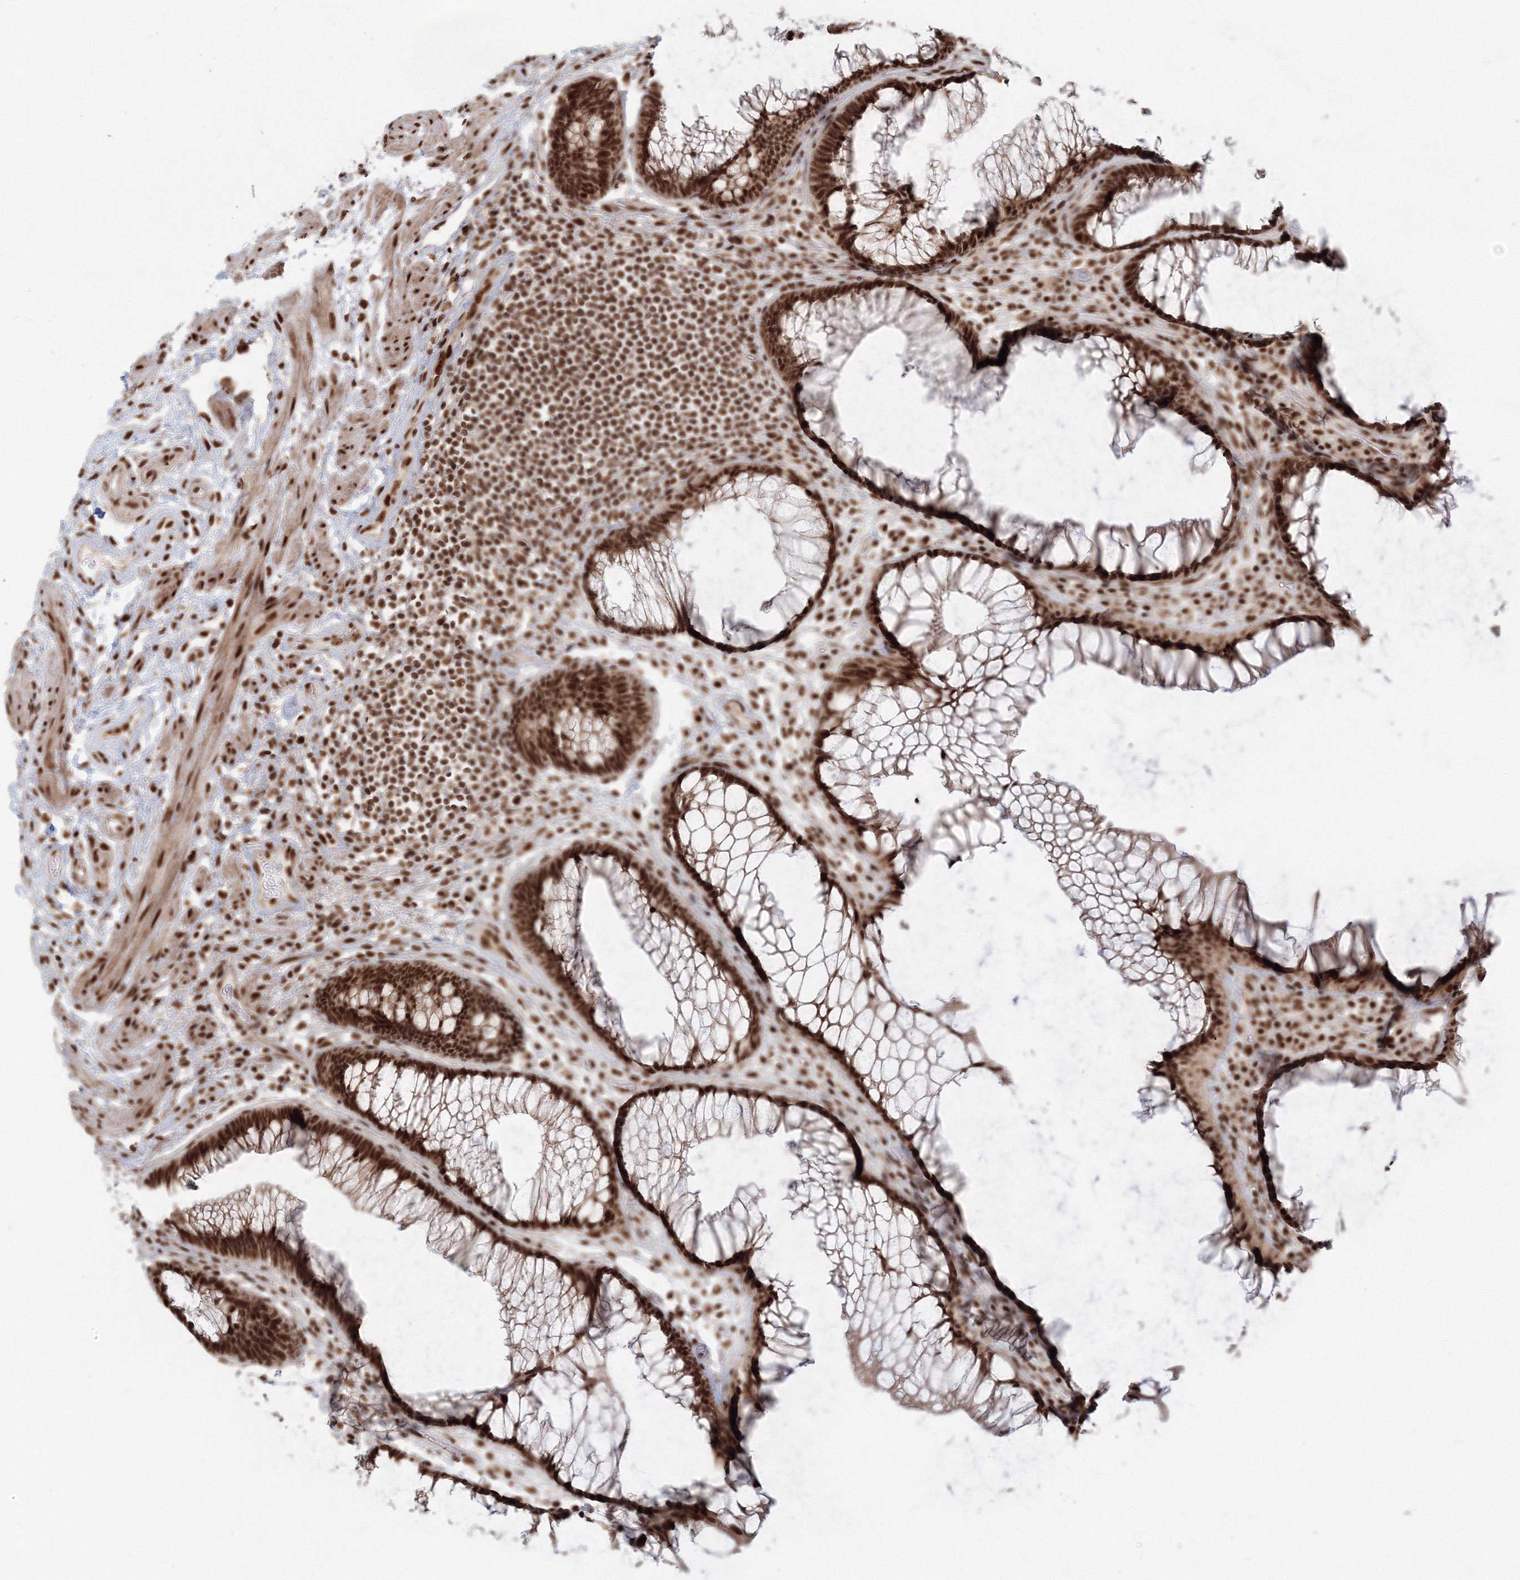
{"staining": {"intensity": "strong", "quantity": ">75%", "location": "nuclear"}, "tissue": "rectum", "cell_type": "Glandular cells", "image_type": "normal", "snomed": [{"axis": "morphology", "description": "Normal tissue, NOS"}, {"axis": "topography", "description": "Rectum"}], "caption": "Protein positivity by immunohistochemistry (IHC) shows strong nuclear positivity in about >75% of glandular cells in normal rectum.", "gene": "KIF20A", "patient": {"sex": "male", "age": 51}}